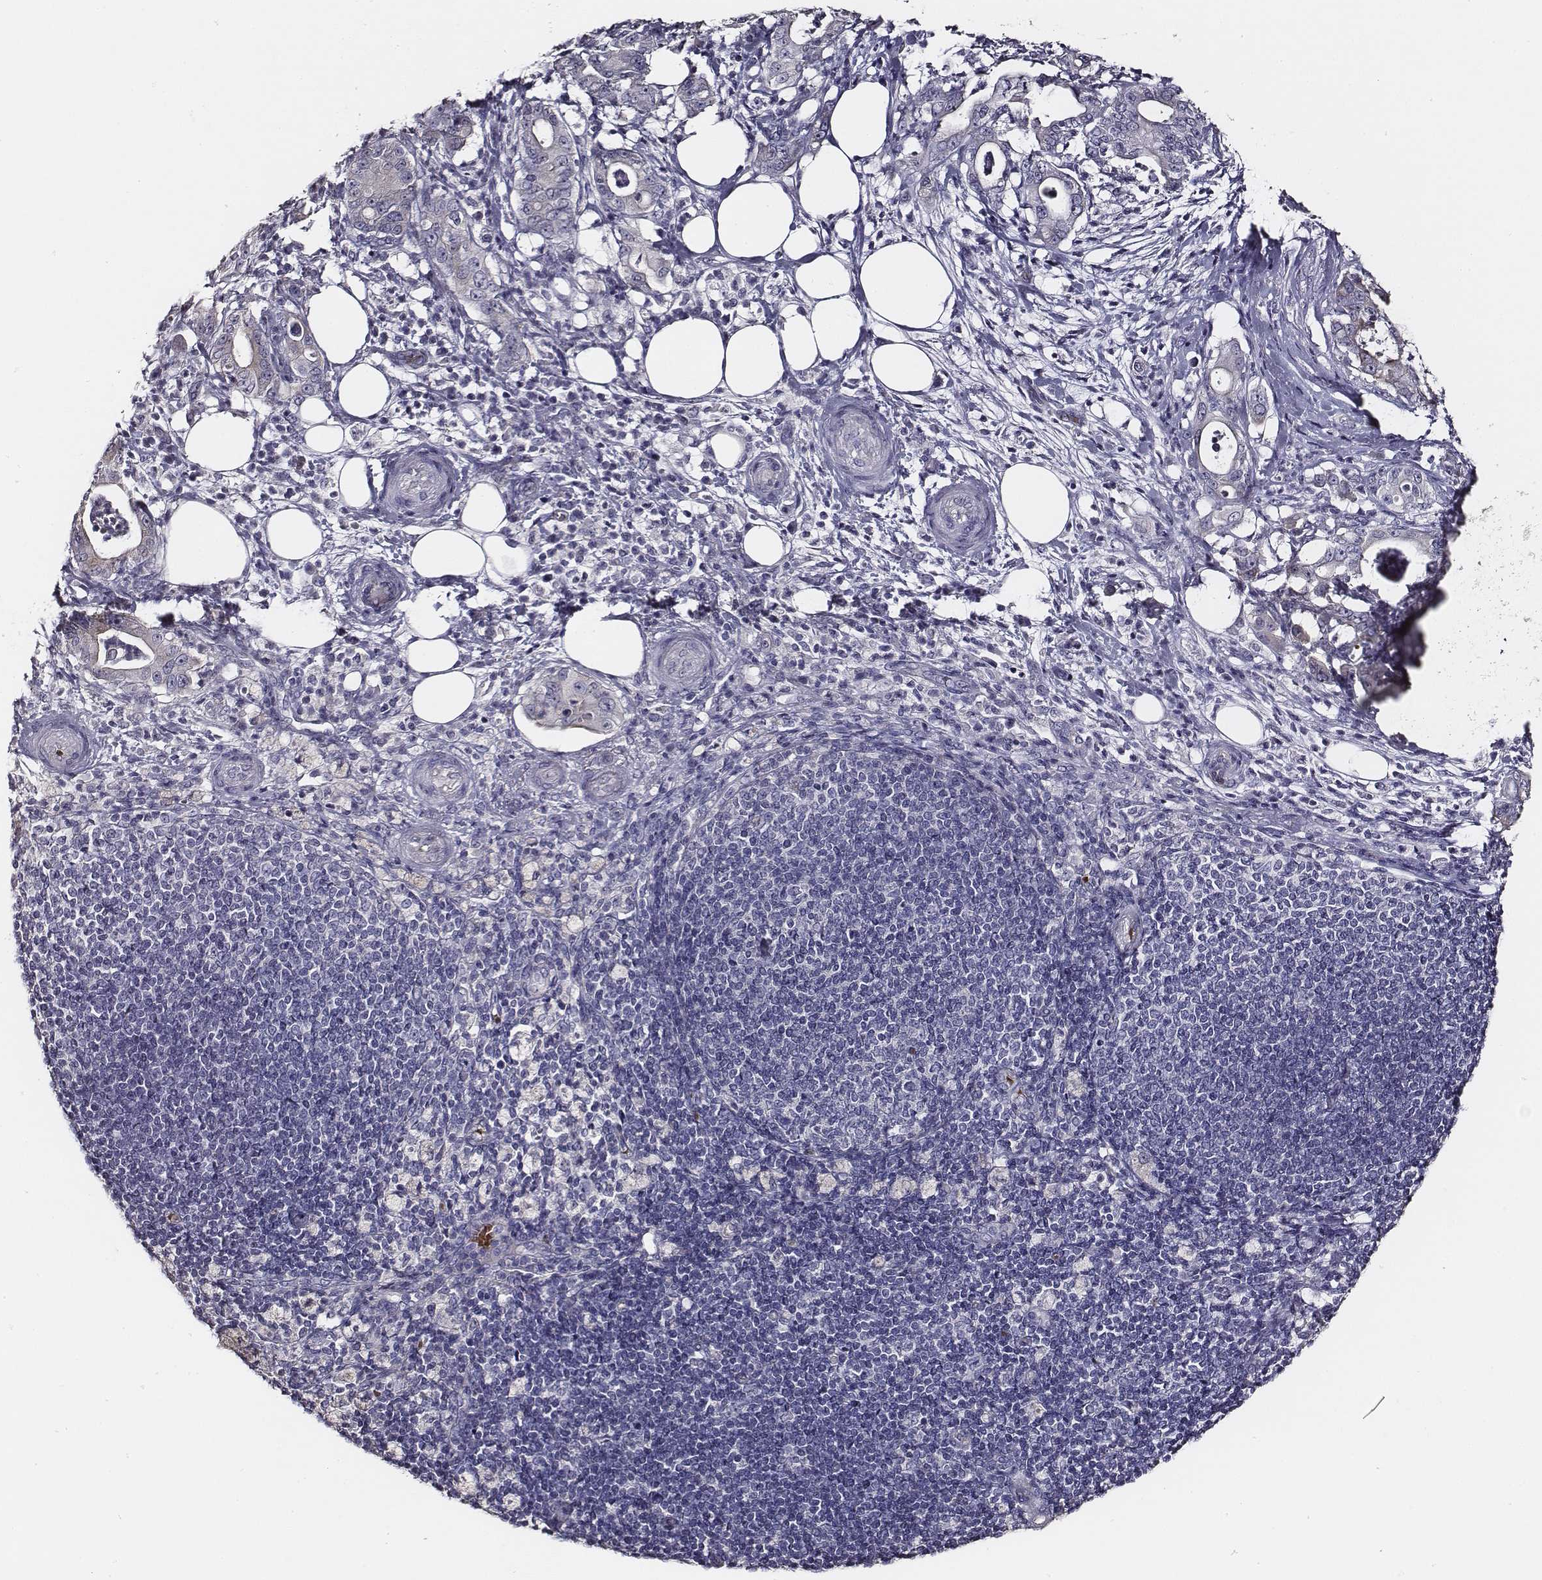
{"staining": {"intensity": "negative", "quantity": "none", "location": "none"}, "tissue": "pancreatic cancer", "cell_type": "Tumor cells", "image_type": "cancer", "snomed": [{"axis": "morphology", "description": "Adenocarcinoma, NOS"}, {"axis": "topography", "description": "Pancreas"}], "caption": "DAB (3,3'-diaminobenzidine) immunohistochemical staining of human pancreatic cancer shows no significant expression in tumor cells.", "gene": "AADAT", "patient": {"sex": "male", "age": 71}}